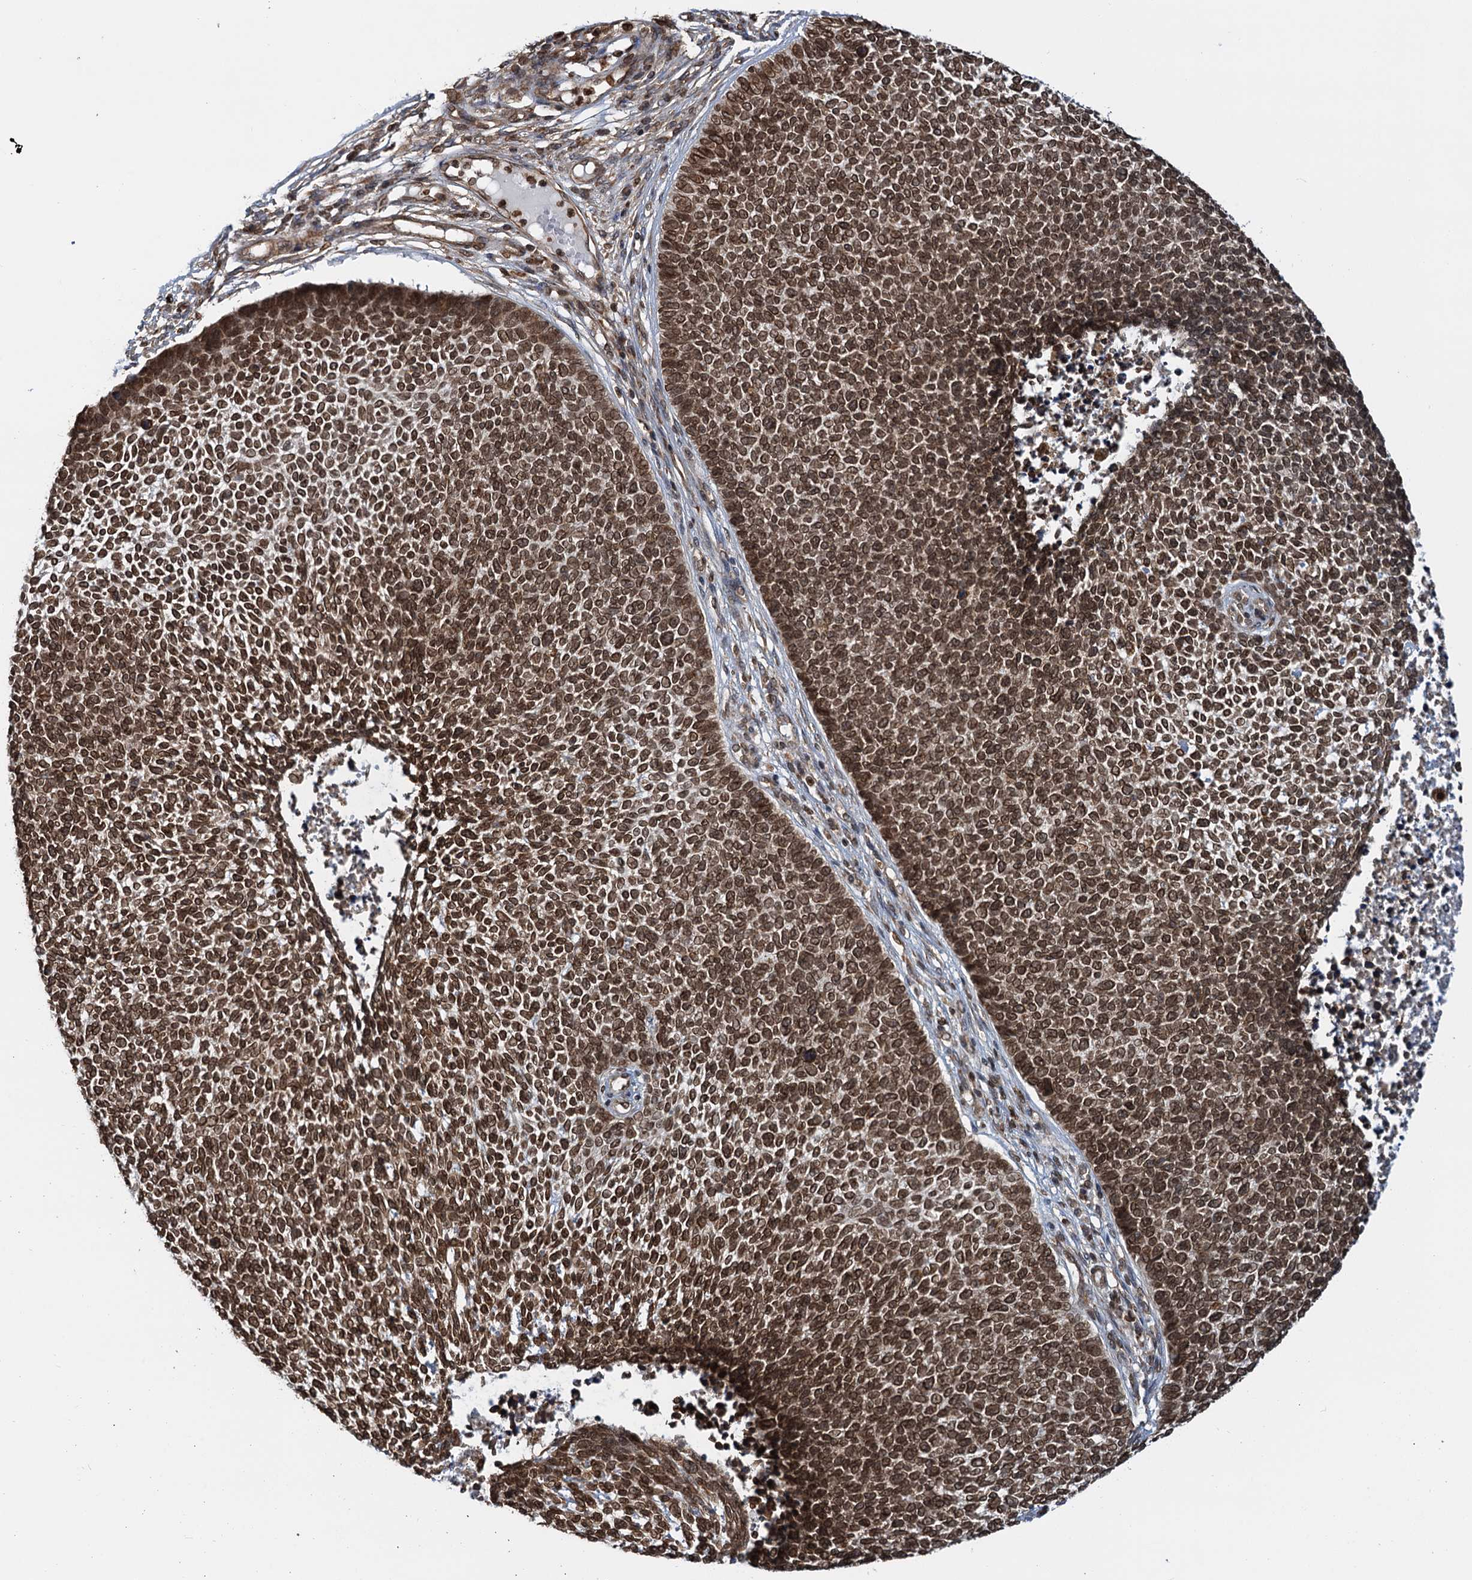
{"staining": {"intensity": "strong", "quantity": ">75%", "location": "nuclear"}, "tissue": "skin cancer", "cell_type": "Tumor cells", "image_type": "cancer", "snomed": [{"axis": "morphology", "description": "Basal cell carcinoma"}, {"axis": "topography", "description": "Skin"}], "caption": "Immunohistochemical staining of human skin basal cell carcinoma shows high levels of strong nuclear protein positivity in about >75% of tumor cells. (Brightfield microscopy of DAB IHC at high magnification).", "gene": "ZC3H13", "patient": {"sex": "female", "age": 84}}